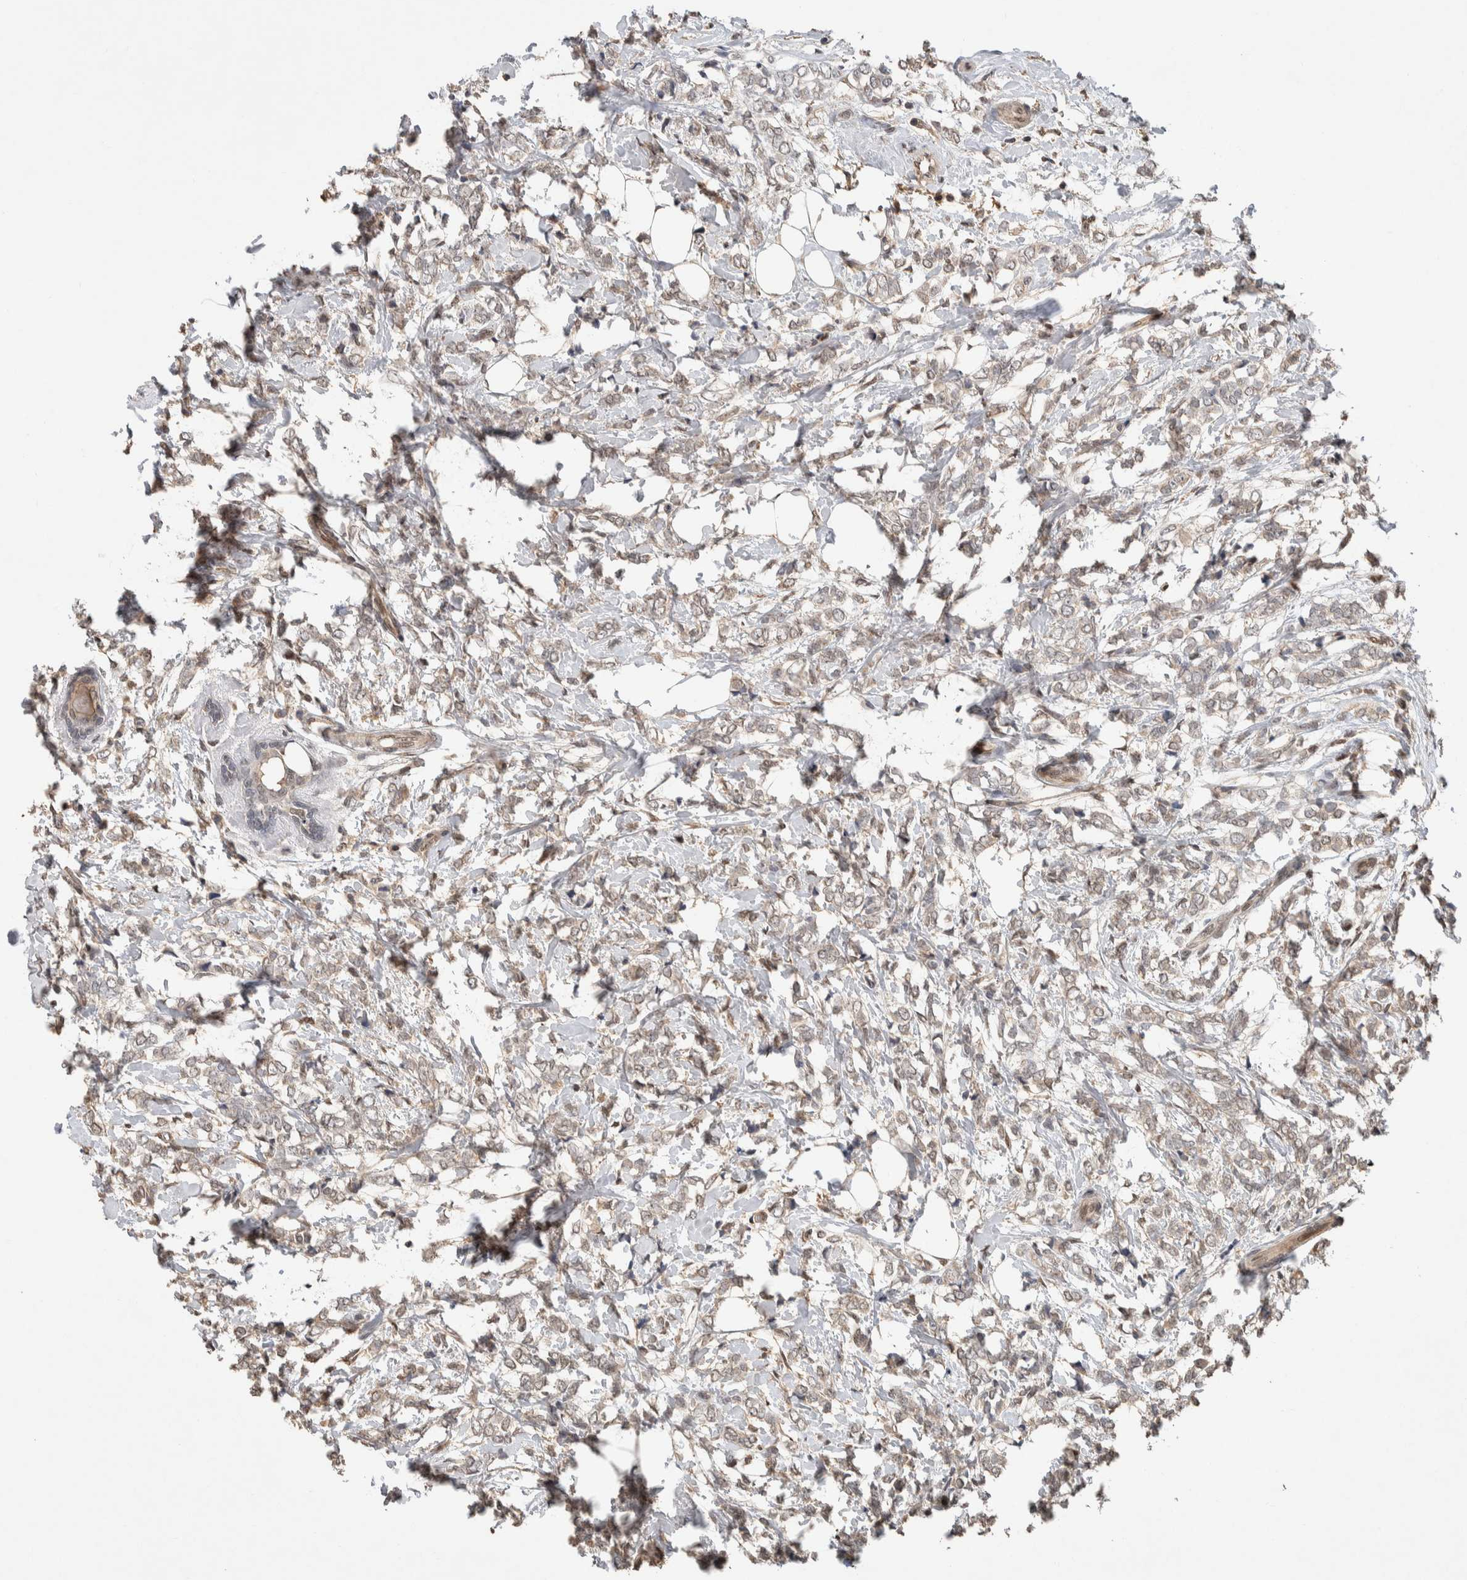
{"staining": {"intensity": "weak", "quantity": ">75%", "location": "nuclear"}, "tissue": "breast cancer", "cell_type": "Tumor cells", "image_type": "cancer", "snomed": [{"axis": "morphology", "description": "Normal tissue, NOS"}, {"axis": "morphology", "description": "Lobular carcinoma"}, {"axis": "topography", "description": "Breast"}], "caption": "A brown stain shows weak nuclear expression of a protein in human breast lobular carcinoma tumor cells.", "gene": "CYSRT1", "patient": {"sex": "female", "age": 47}}